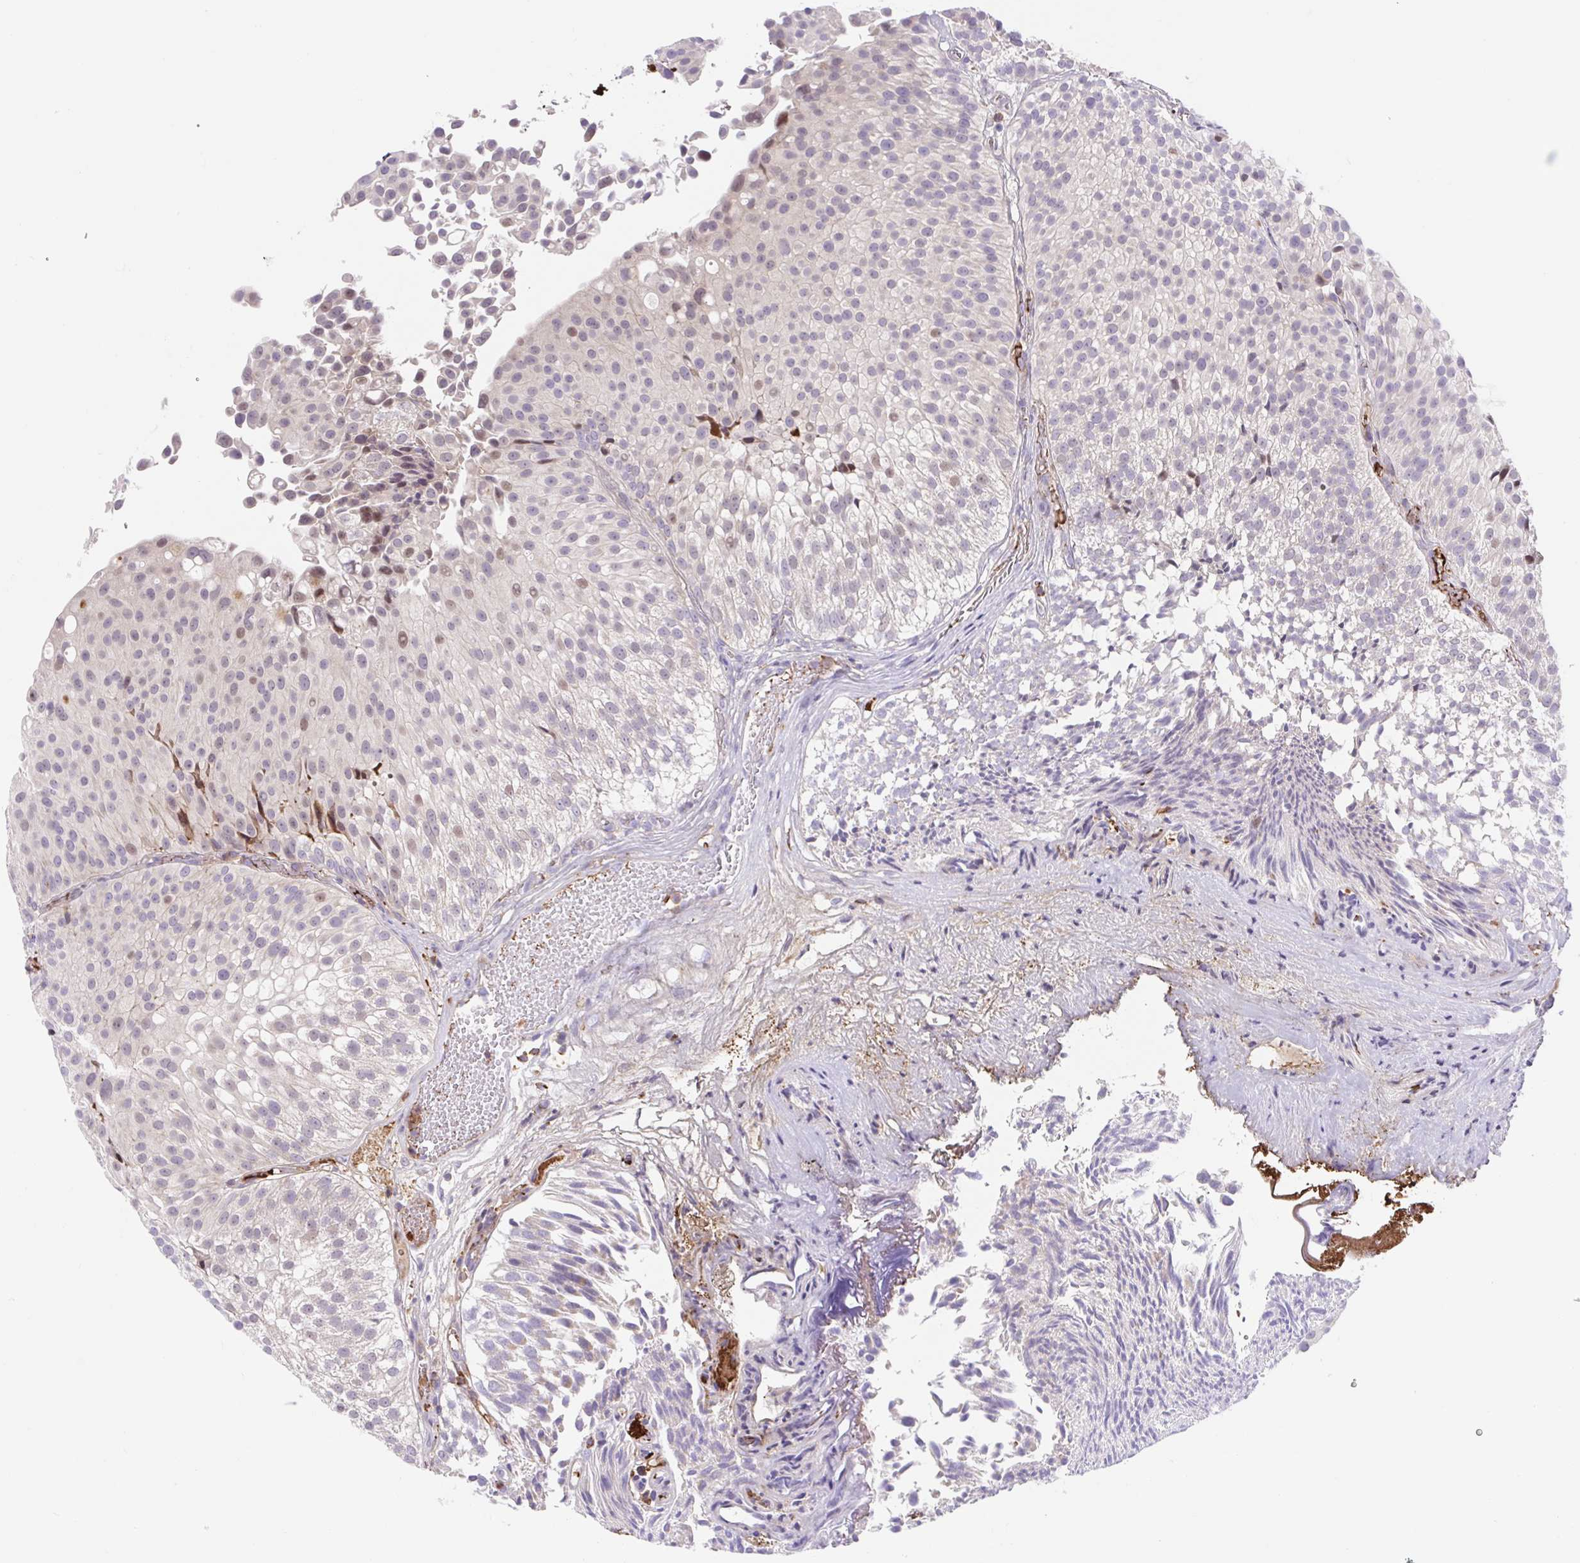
{"staining": {"intensity": "negative", "quantity": "none", "location": "none"}, "tissue": "urothelial cancer", "cell_type": "Tumor cells", "image_type": "cancer", "snomed": [{"axis": "morphology", "description": "Urothelial carcinoma, Low grade"}, {"axis": "topography", "description": "Urinary bladder"}], "caption": "The histopathology image shows no significant expression in tumor cells of urothelial carcinoma (low-grade). Brightfield microscopy of immunohistochemistry (IHC) stained with DAB (3,3'-diaminobenzidine) (brown) and hematoxylin (blue), captured at high magnification.", "gene": "TPRG1", "patient": {"sex": "male", "age": 80}}